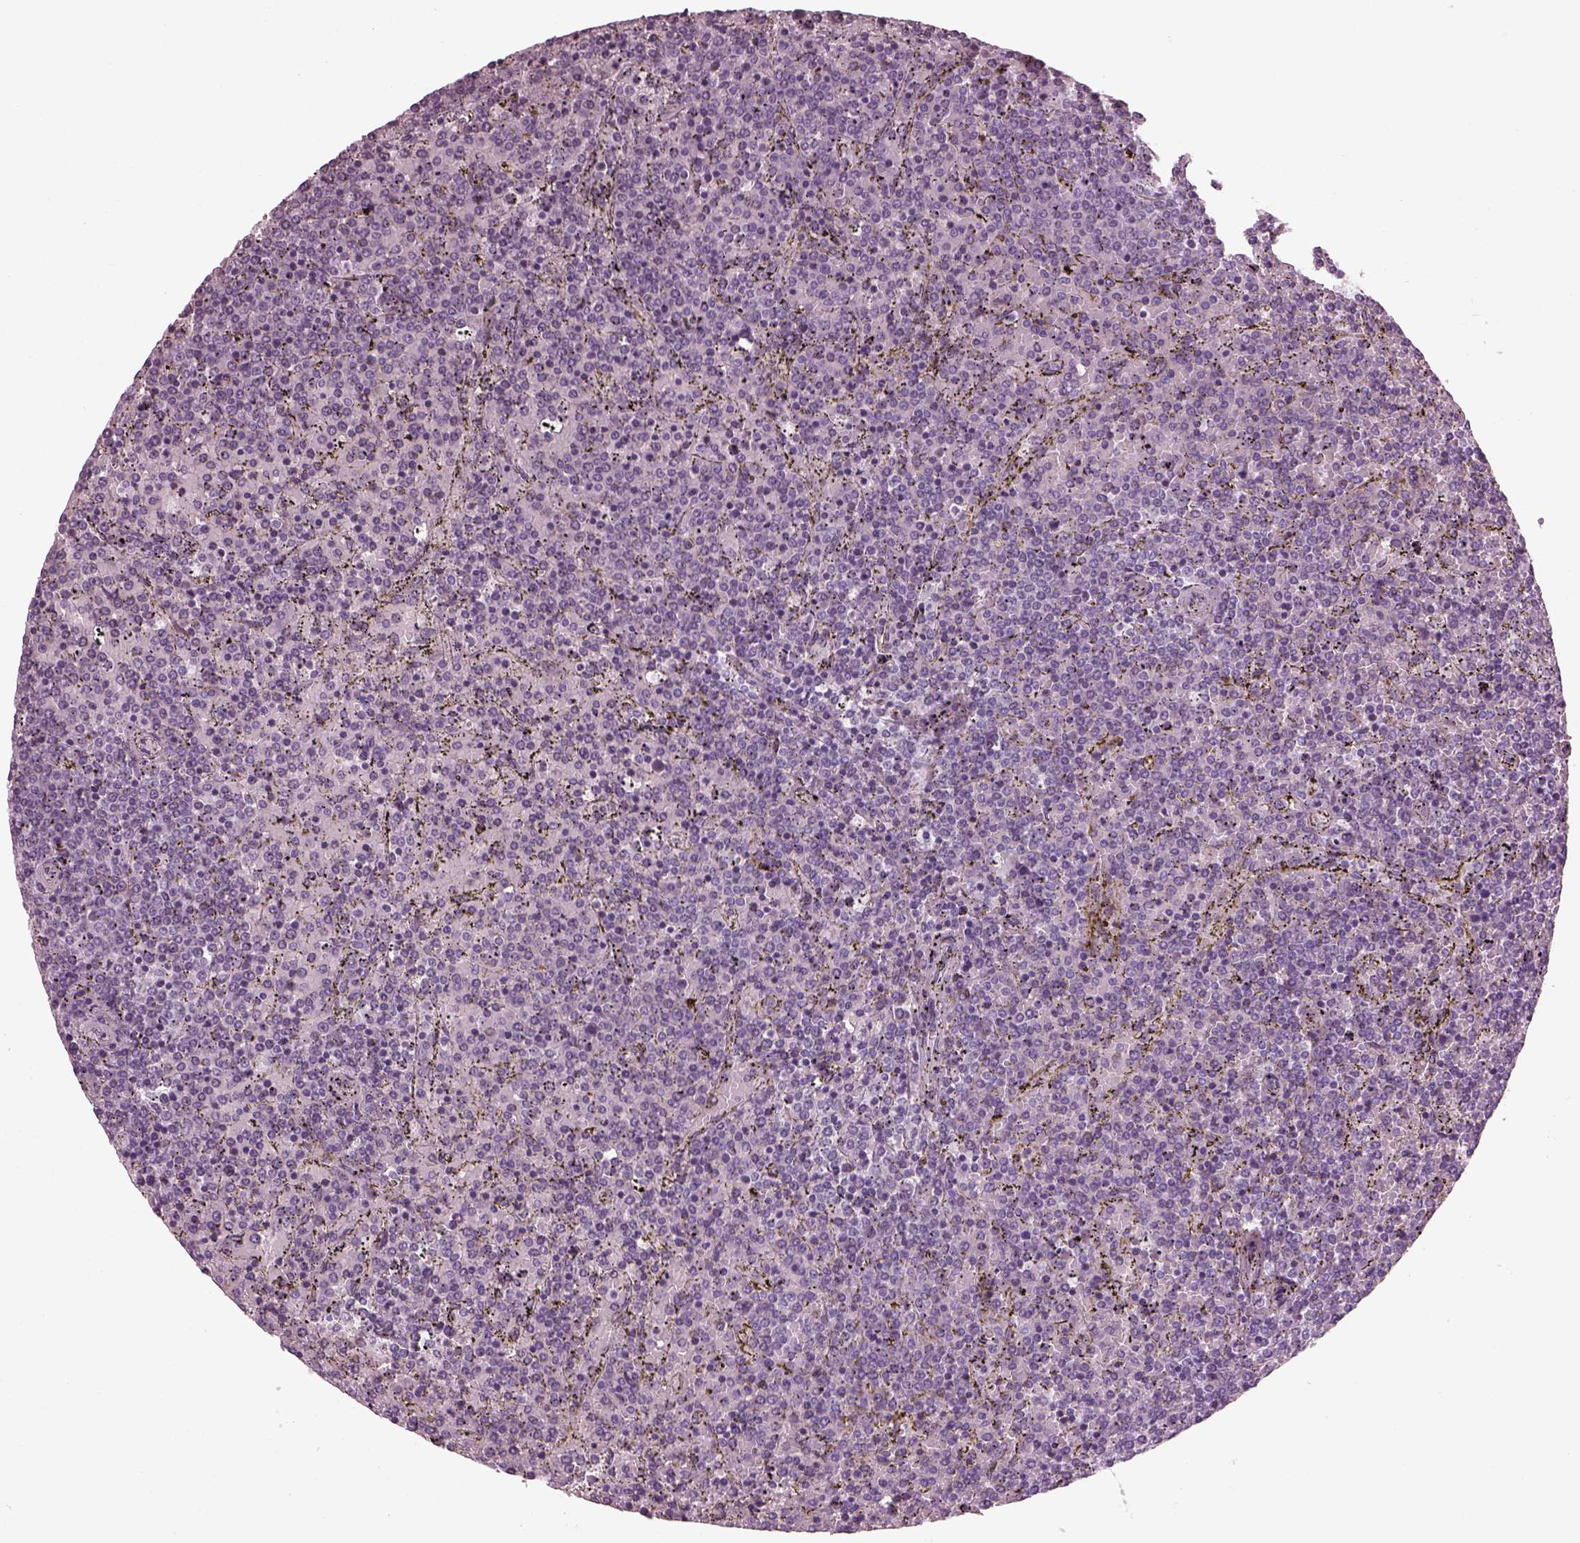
{"staining": {"intensity": "negative", "quantity": "none", "location": "none"}, "tissue": "lymphoma", "cell_type": "Tumor cells", "image_type": "cancer", "snomed": [{"axis": "morphology", "description": "Malignant lymphoma, non-Hodgkin's type, Low grade"}, {"axis": "topography", "description": "Spleen"}], "caption": "Tumor cells are negative for brown protein staining in lymphoma.", "gene": "BFSP1", "patient": {"sex": "female", "age": 77}}